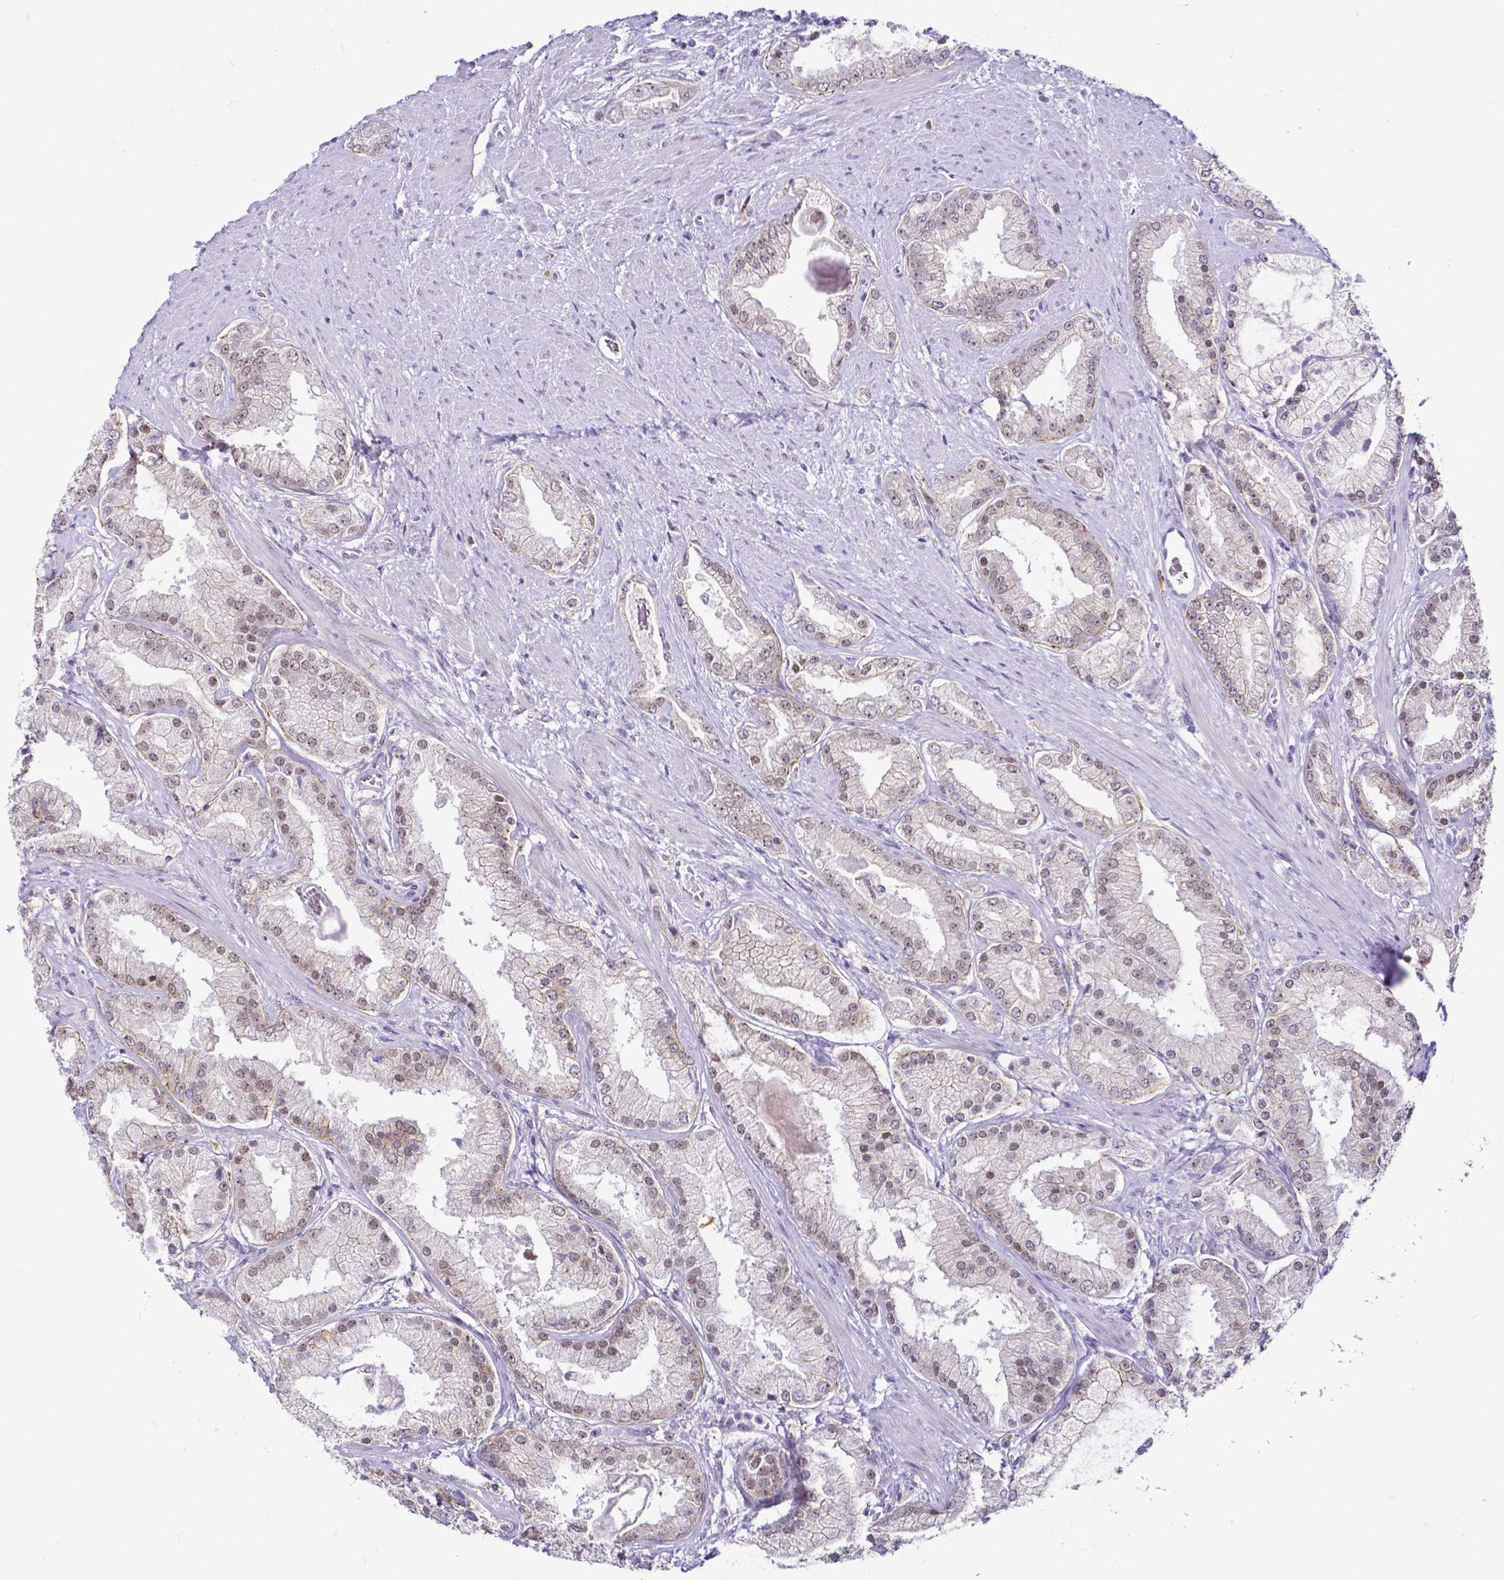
{"staining": {"intensity": "weak", "quantity": "25%-75%", "location": "nuclear"}, "tissue": "prostate cancer", "cell_type": "Tumor cells", "image_type": "cancer", "snomed": [{"axis": "morphology", "description": "Adenocarcinoma, High grade"}, {"axis": "topography", "description": "Prostate"}], "caption": "Tumor cells reveal low levels of weak nuclear expression in approximately 25%-75% of cells in human prostate cancer (high-grade adenocarcinoma).", "gene": "FAM83G", "patient": {"sex": "male", "age": 67}}